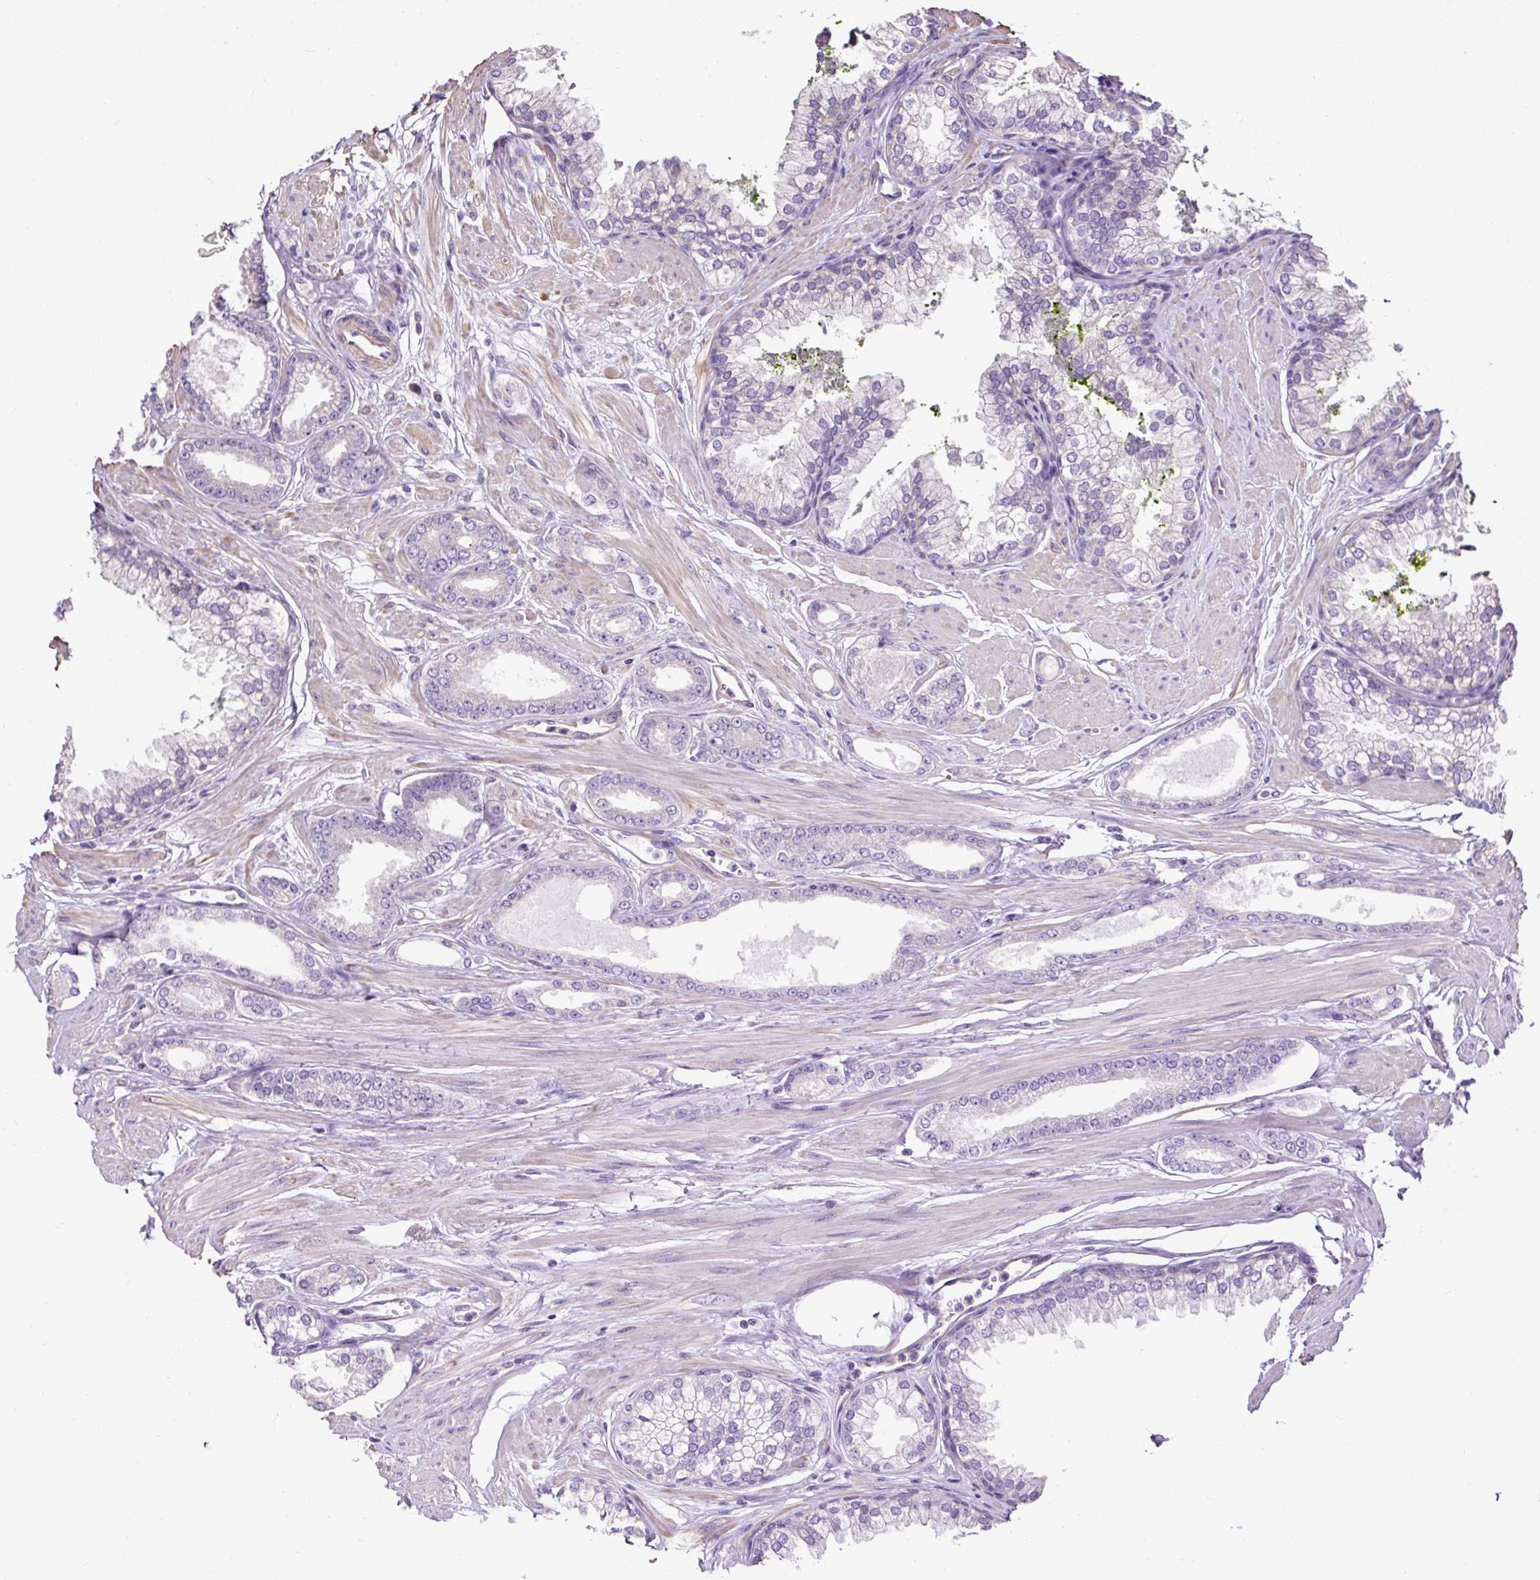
{"staining": {"intensity": "negative", "quantity": "none", "location": "none"}, "tissue": "prostate cancer", "cell_type": "Tumor cells", "image_type": "cancer", "snomed": [{"axis": "morphology", "description": "Adenocarcinoma, Low grade"}, {"axis": "topography", "description": "Prostate"}], "caption": "A high-resolution micrograph shows immunohistochemistry (IHC) staining of prostate cancer, which exhibits no significant expression in tumor cells. (DAB (3,3'-diaminobenzidine) immunohistochemistry (IHC), high magnification).", "gene": "PDIA2", "patient": {"sex": "male", "age": 60}}